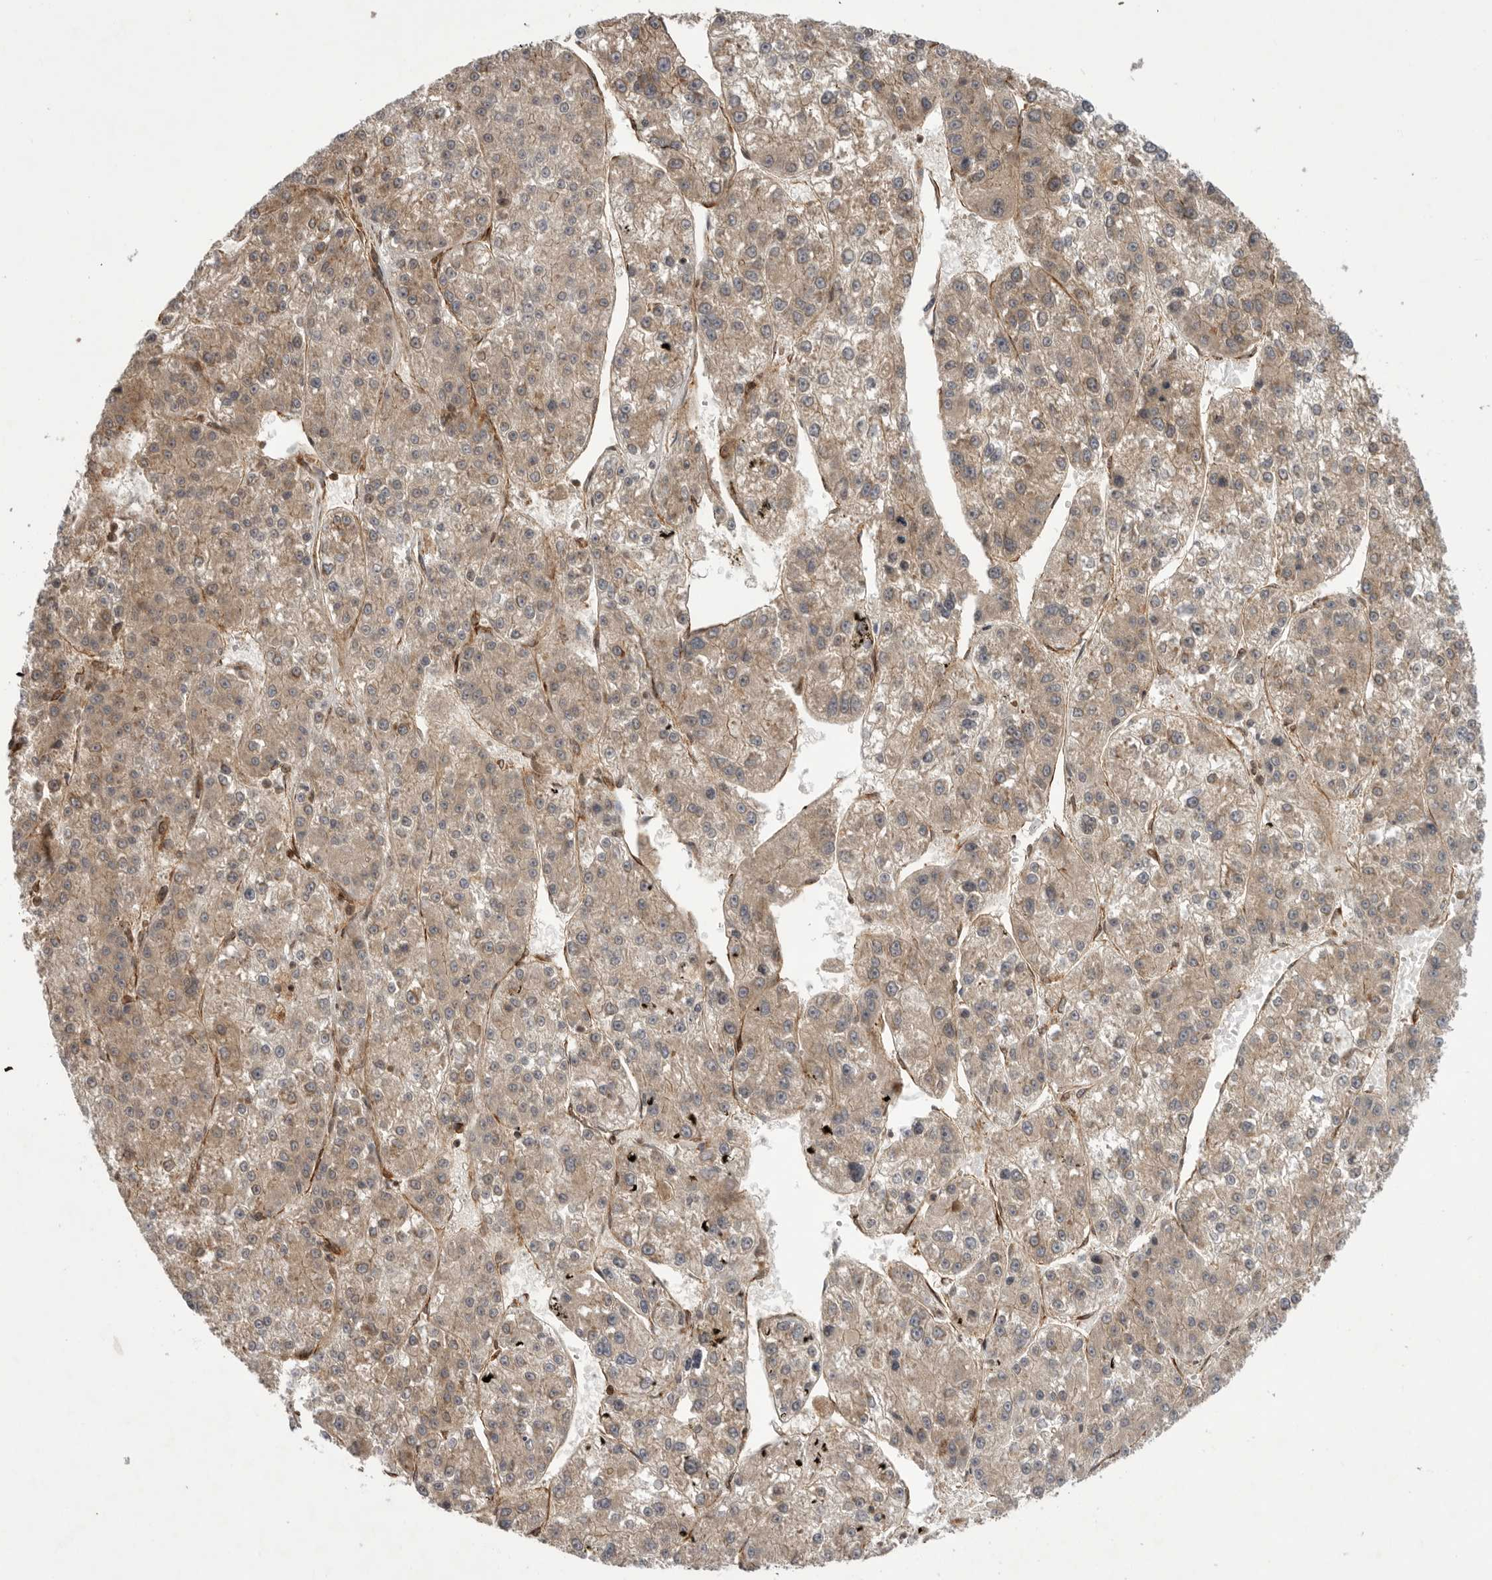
{"staining": {"intensity": "weak", "quantity": ">75%", "location": "cytoplasmic/membranous"}, "tissue": "liver cancer", "cell_type": "Tumor cells", "image_type": "cancer", "snomed": [{"axis": "morphology", "description": "Carcinoma, Hepatocellular, NOS"}, {"axis": "topography", "description": "Liver"}], "caption": "Brown immunohistochemical staining in liver hepatocellular carcinoma displays weak cytoplasmic/membranous expression in about >75% of tumor cells.", "gene": "DHDDS", "patient": {"sex": "female", "age": 73}}